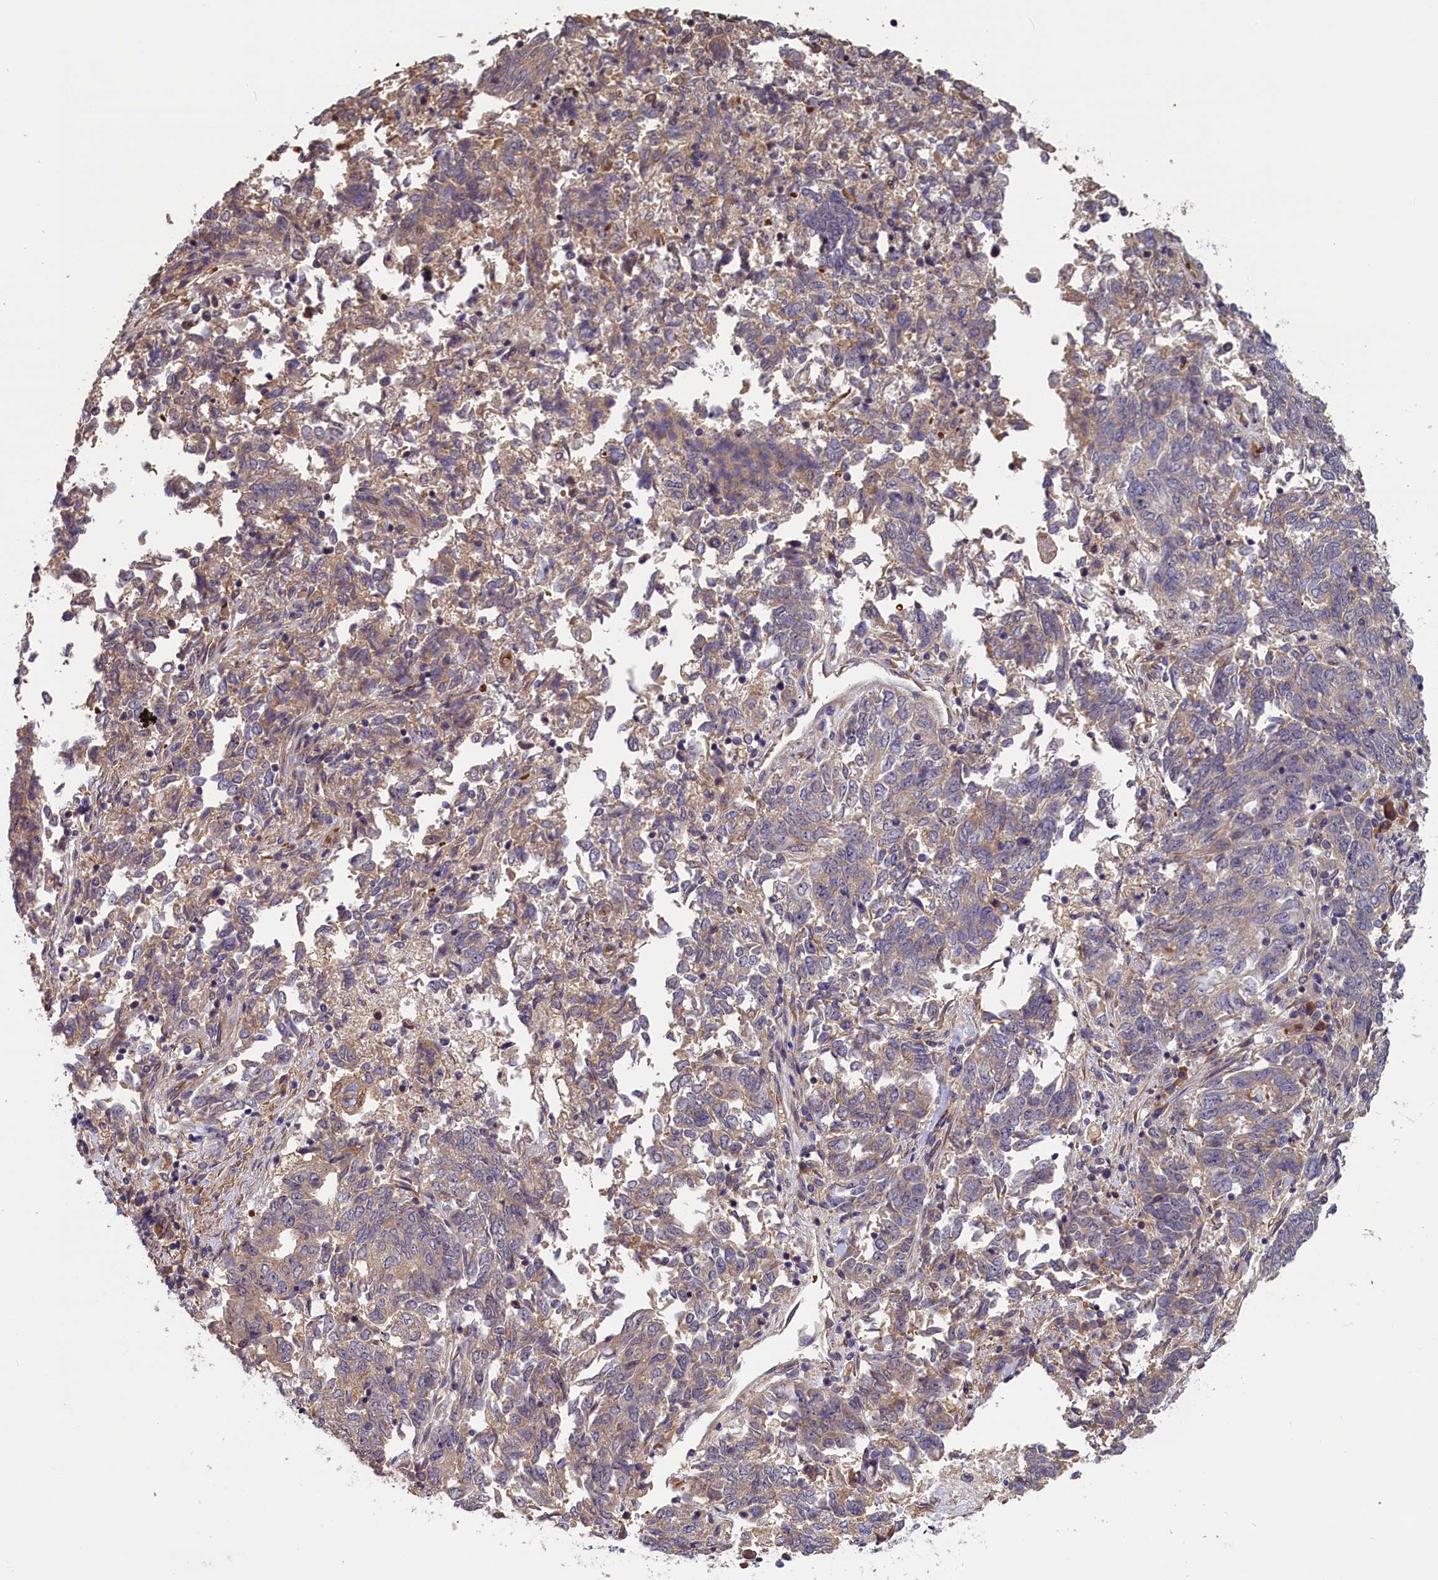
{"staining": {"intensity": "weak", "quantity": "25%-75%", "location": "cytoplasmic/membranous"}, "tissue": "endometrial cancer", "cell_type": "Tumor cells", "image_type": "cancer", "snomed": [{"axis": "morphology", "description": "Adenocarcinoma, NOS"}, {"axis": "topography", "description": "Endometrium"}], "caption": "Immunohistochemical staining of endometrial cancer (adenocarcinoma) exhibits low levels of weak cytoplasmic/membranous protein expression in approximately 25%-75% of tumor cells.", "gene": "CCDC9B", "patient": {"sex": "female", "age": 80}}